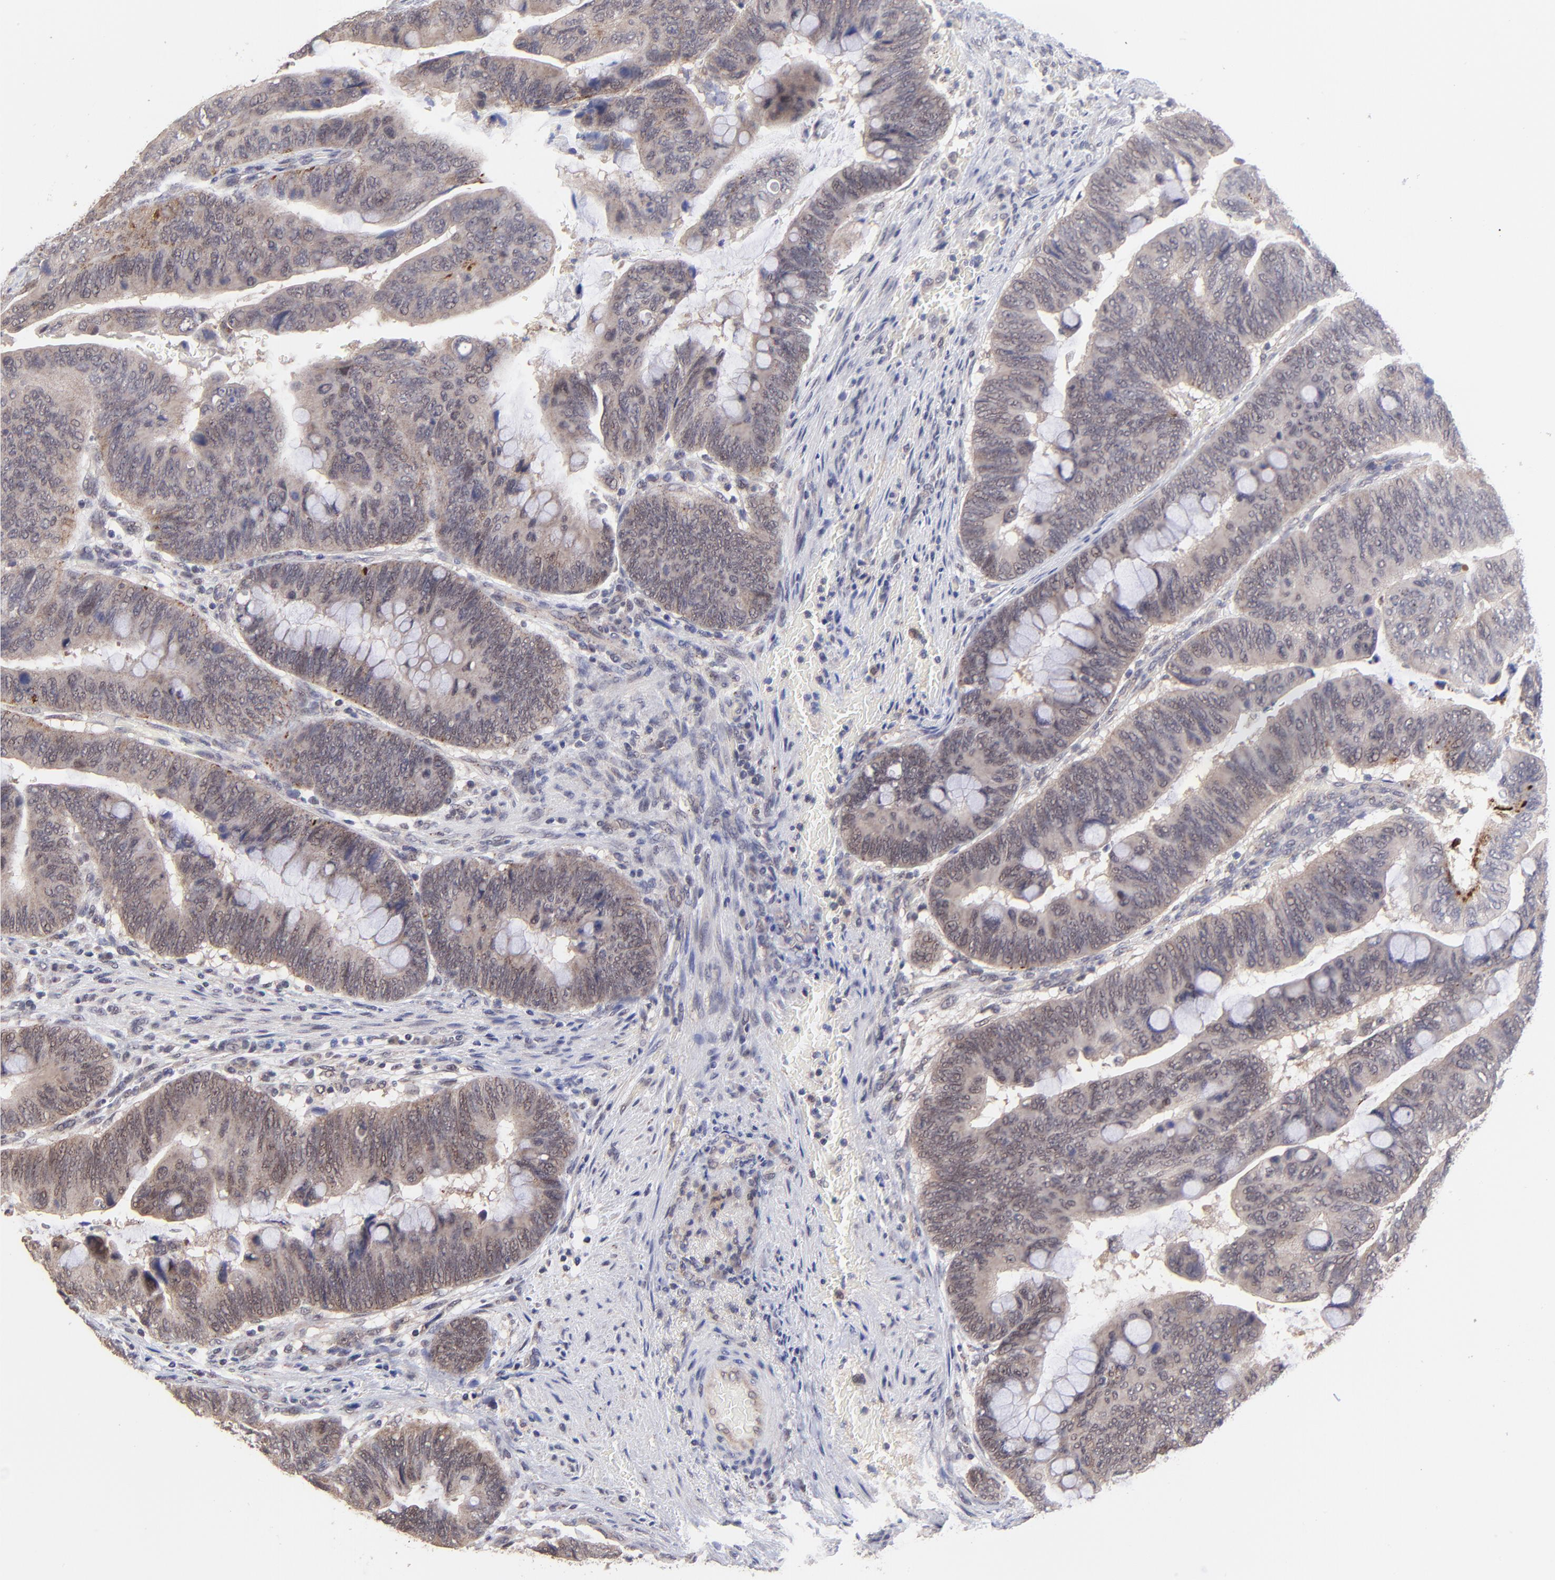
{"staining": {"intensity": "weak", "quantity": ">75%", "location": "cytoplasmic/membranous"}, "tissue": "colorectal cancer", "cell_type": "Tumor cells", "image_type": "cancer", "snomed": [{"axis": "morphology", "description": "Normal tissue, NOS"}, {"axis": "morphology", "description": "Adenocarcinoma, NOS"}, {"axis": "topography", "description": "Rectum"}], "caption": "Immunohistochemical staining of colorectal cancer (adenocarcinoma) demonstrates weak cytoplasmic/membranous protein staining in about >75% of tumor cells.", "gene": "ZNF747", "patient": {"sex": "male", "age": 92}}